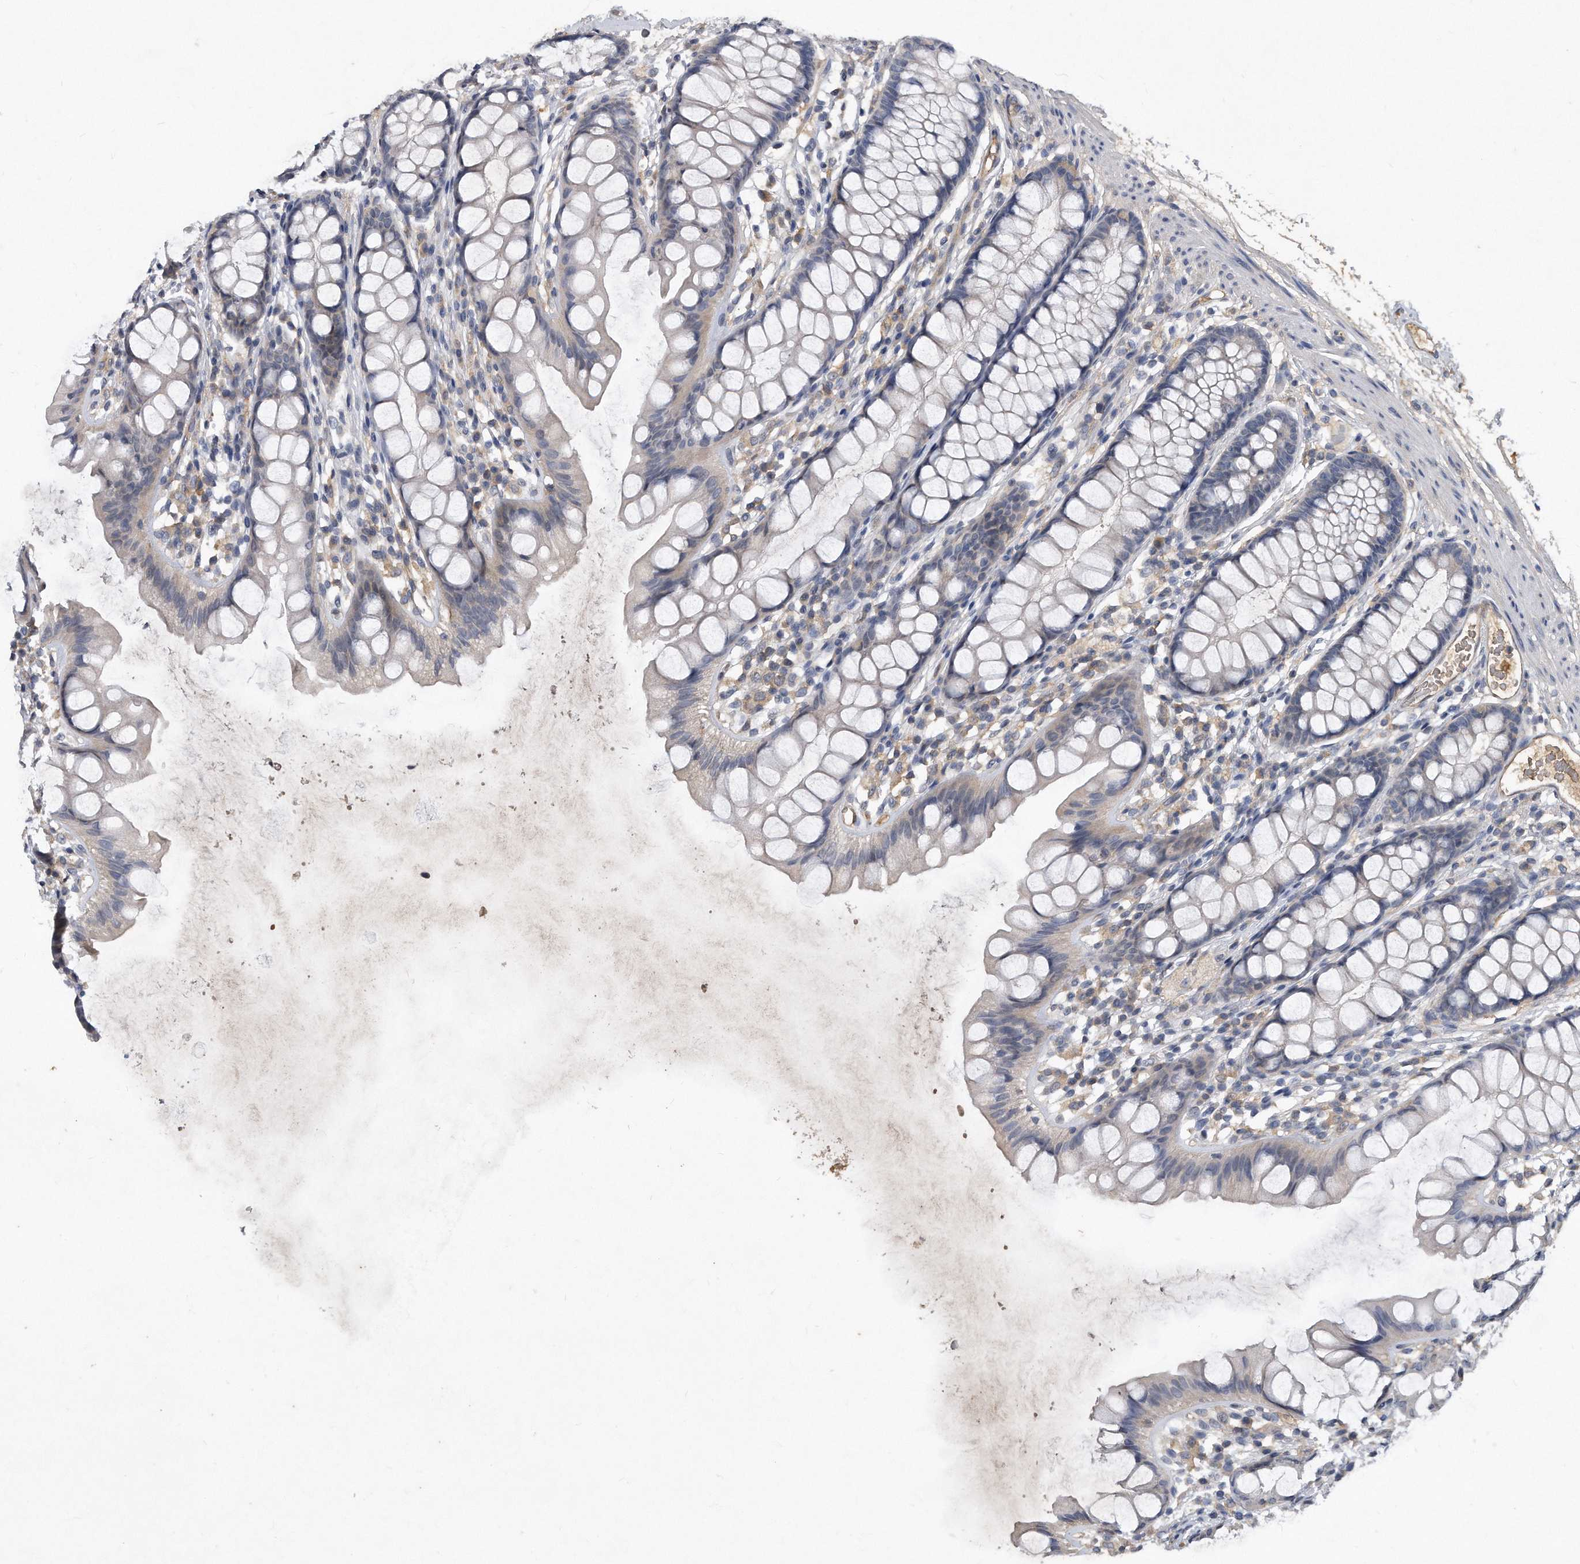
{"staining": {"intensity": "weak", "quantity": "<25%", "location": "cytoplasmic/membranous"}, "tissue": "rectum", "cell_type": "Glandular cells", "image_type": "normal", "snomed": [{"axis": "morphology", "description": "Normal tissue, NOS"}, {"axis": "topography", "description": "Rectum"}], "caption": "Immunohistochemistry photomicrograph of unremarkable rectum: human rectum stained with DAB exhibits no significant protein staining in glandular cells.", "gene": "HOMER3", "patient": {"sex": "female", "age": 65}}